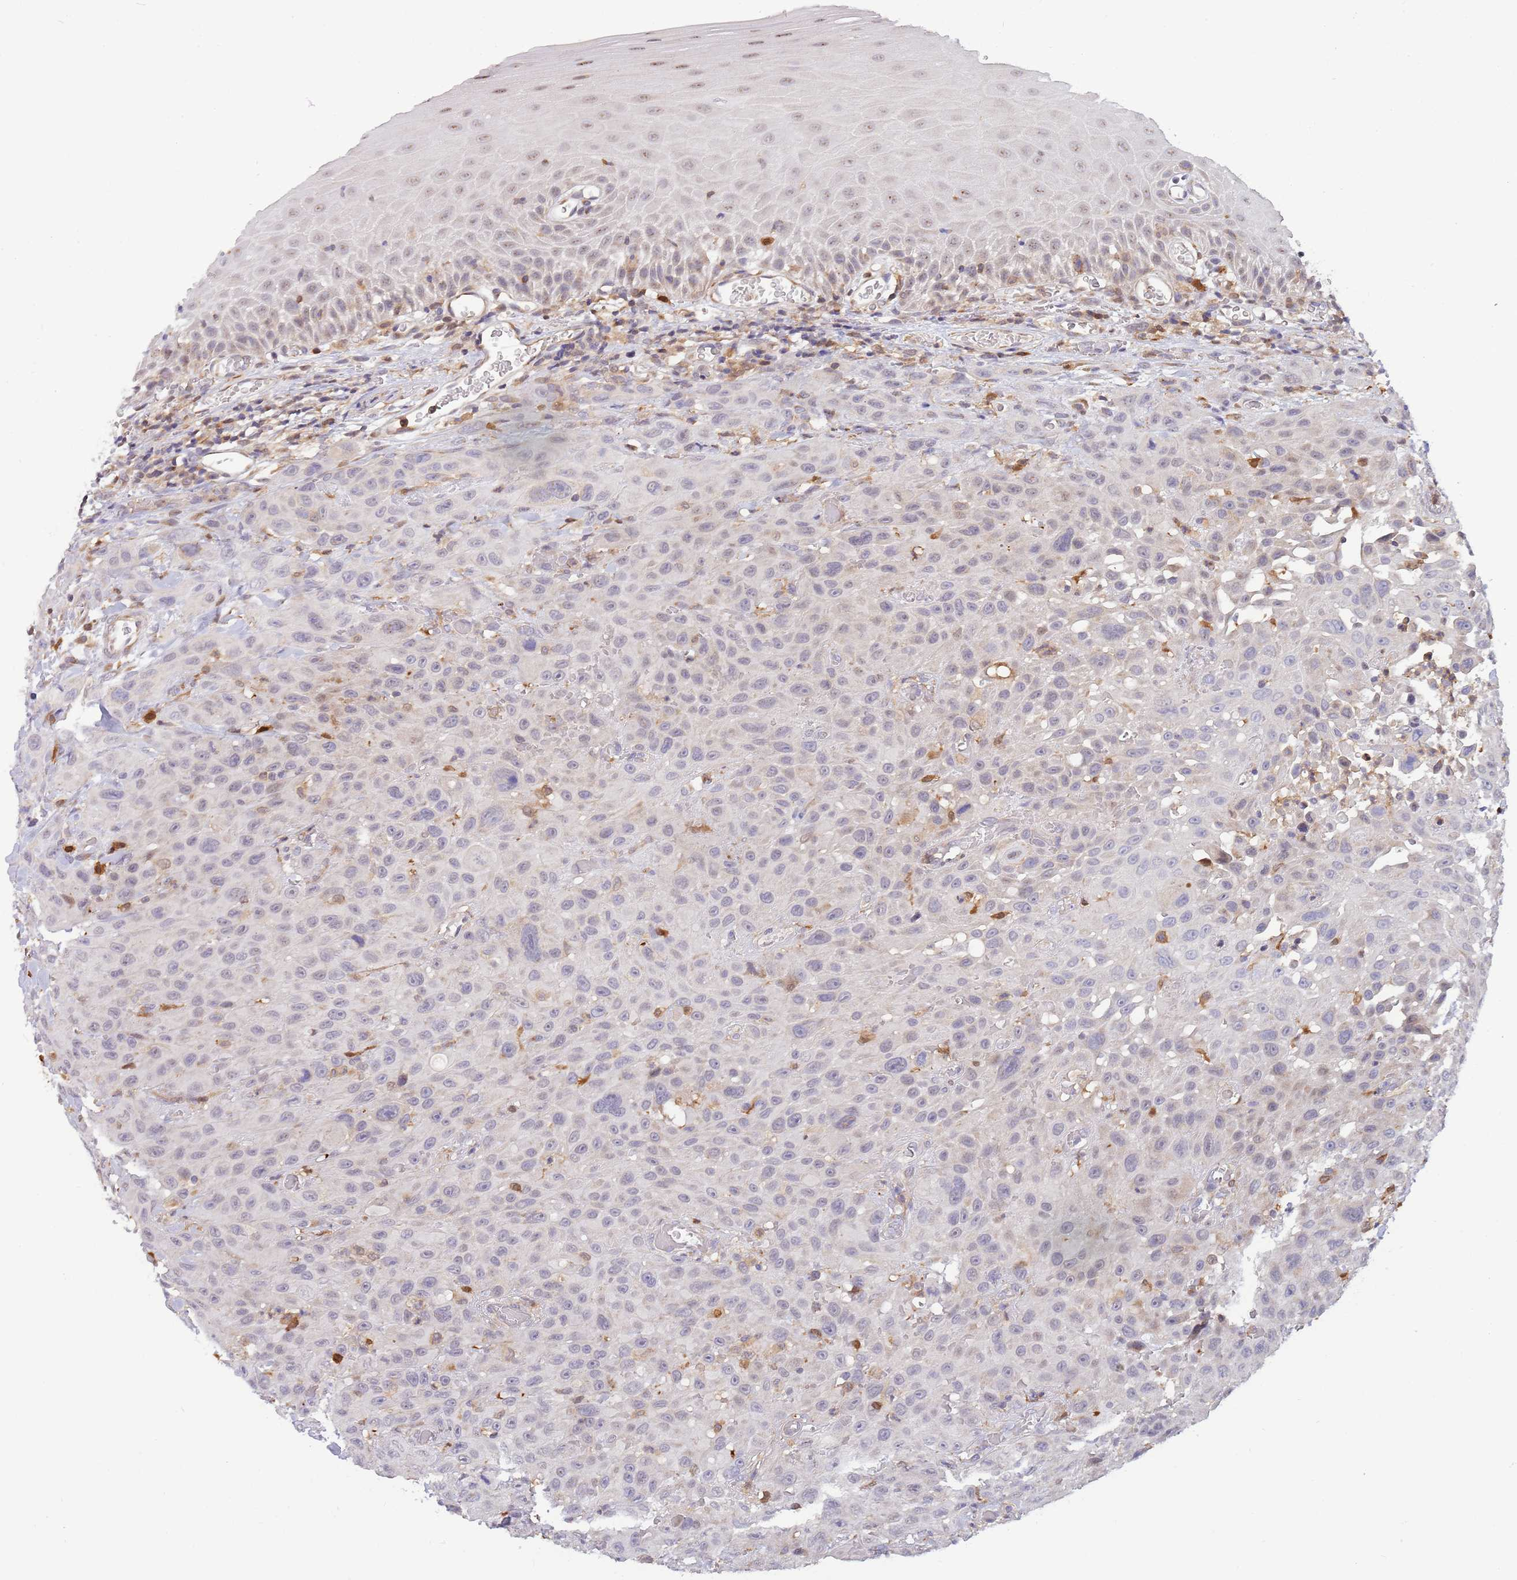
{"staining": {"intensity": "moderate", "quantity": "25%-75%", "location": "nuclear"}, "tissue": "oral mucosa", "cell_type": "Squamous epithelial cells", "image_type": "normal", "snomed": [{"axis": "morphology", "description": "Normal tissue, NOS"}, {"axis": "topography", "description": "Oral tissue"}], "caption": "Squamous epithelial cells exhibit moderate nuclear positivity in approximately 25%-75% of cells in unremarkable oral mucosa. The protein of interest is stained brown, and the nuclei are stained in blue (DAB (3,3'-diaminobenzidine) IHC with brightfield microscopy, high magnification).", "gene": "CCNJL", "patient": {"sex": "female", "age": 70}}